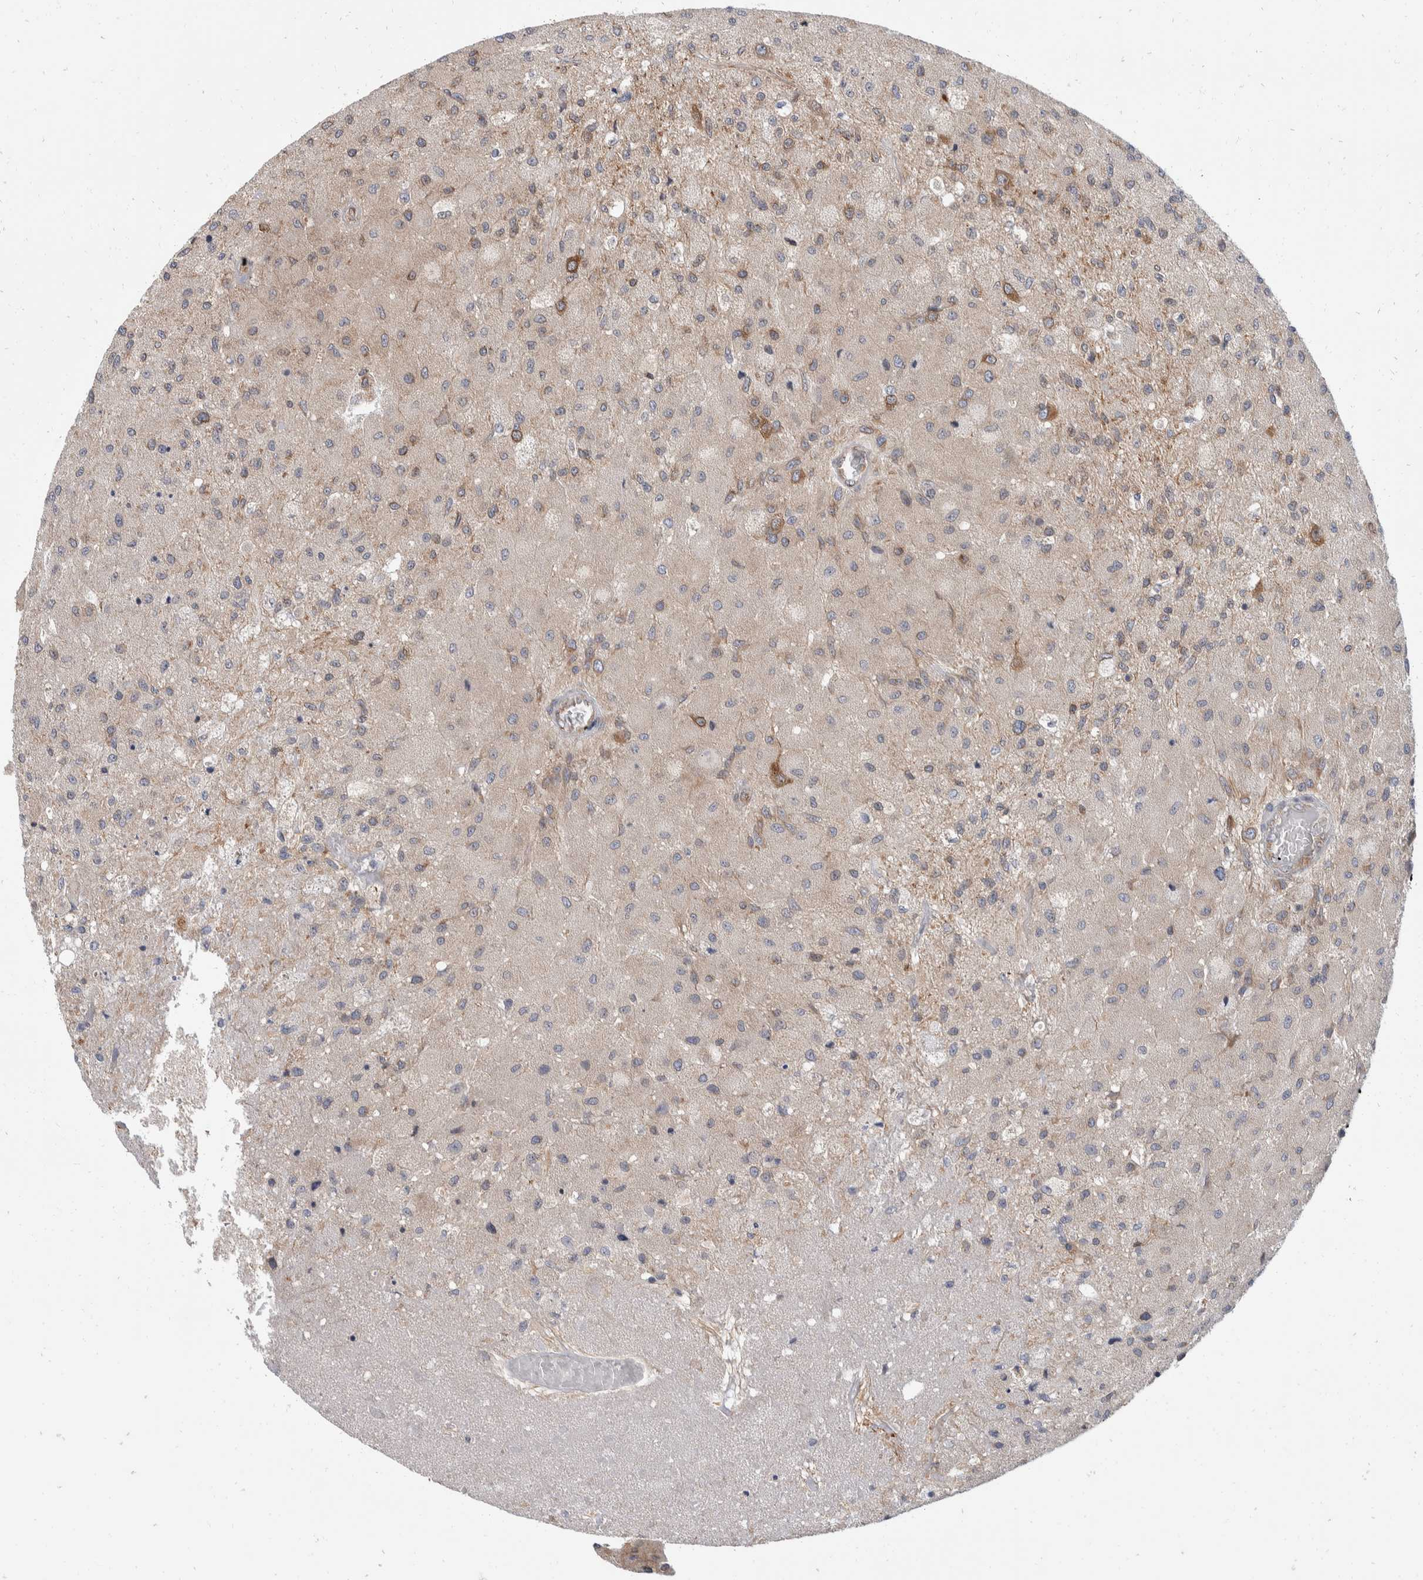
{"staining": {"intensity": "moderate", "quantity": "<25%", "location": "cytoplasmic/membranous"}, "tissue": "glioma", "cell_type": "Tumor cells", "image_type": "cancer", "snomed": [{"axis": "morphology", "description": "Normal tissue, NOS"}, {"axis": "morphology", "description": "Glioma, malignant, High grade"}, {"axis": "topography", "description": "Cerebral cortex"}], "caption": "About <25% of tumor cells in glioma demonstrate moderate cytoplasmic/membranous protein positivity as visualized by brown immunohistochemical staining.", "gene": "TMEM245", "patient": {"sex": "male", "age": 77}}